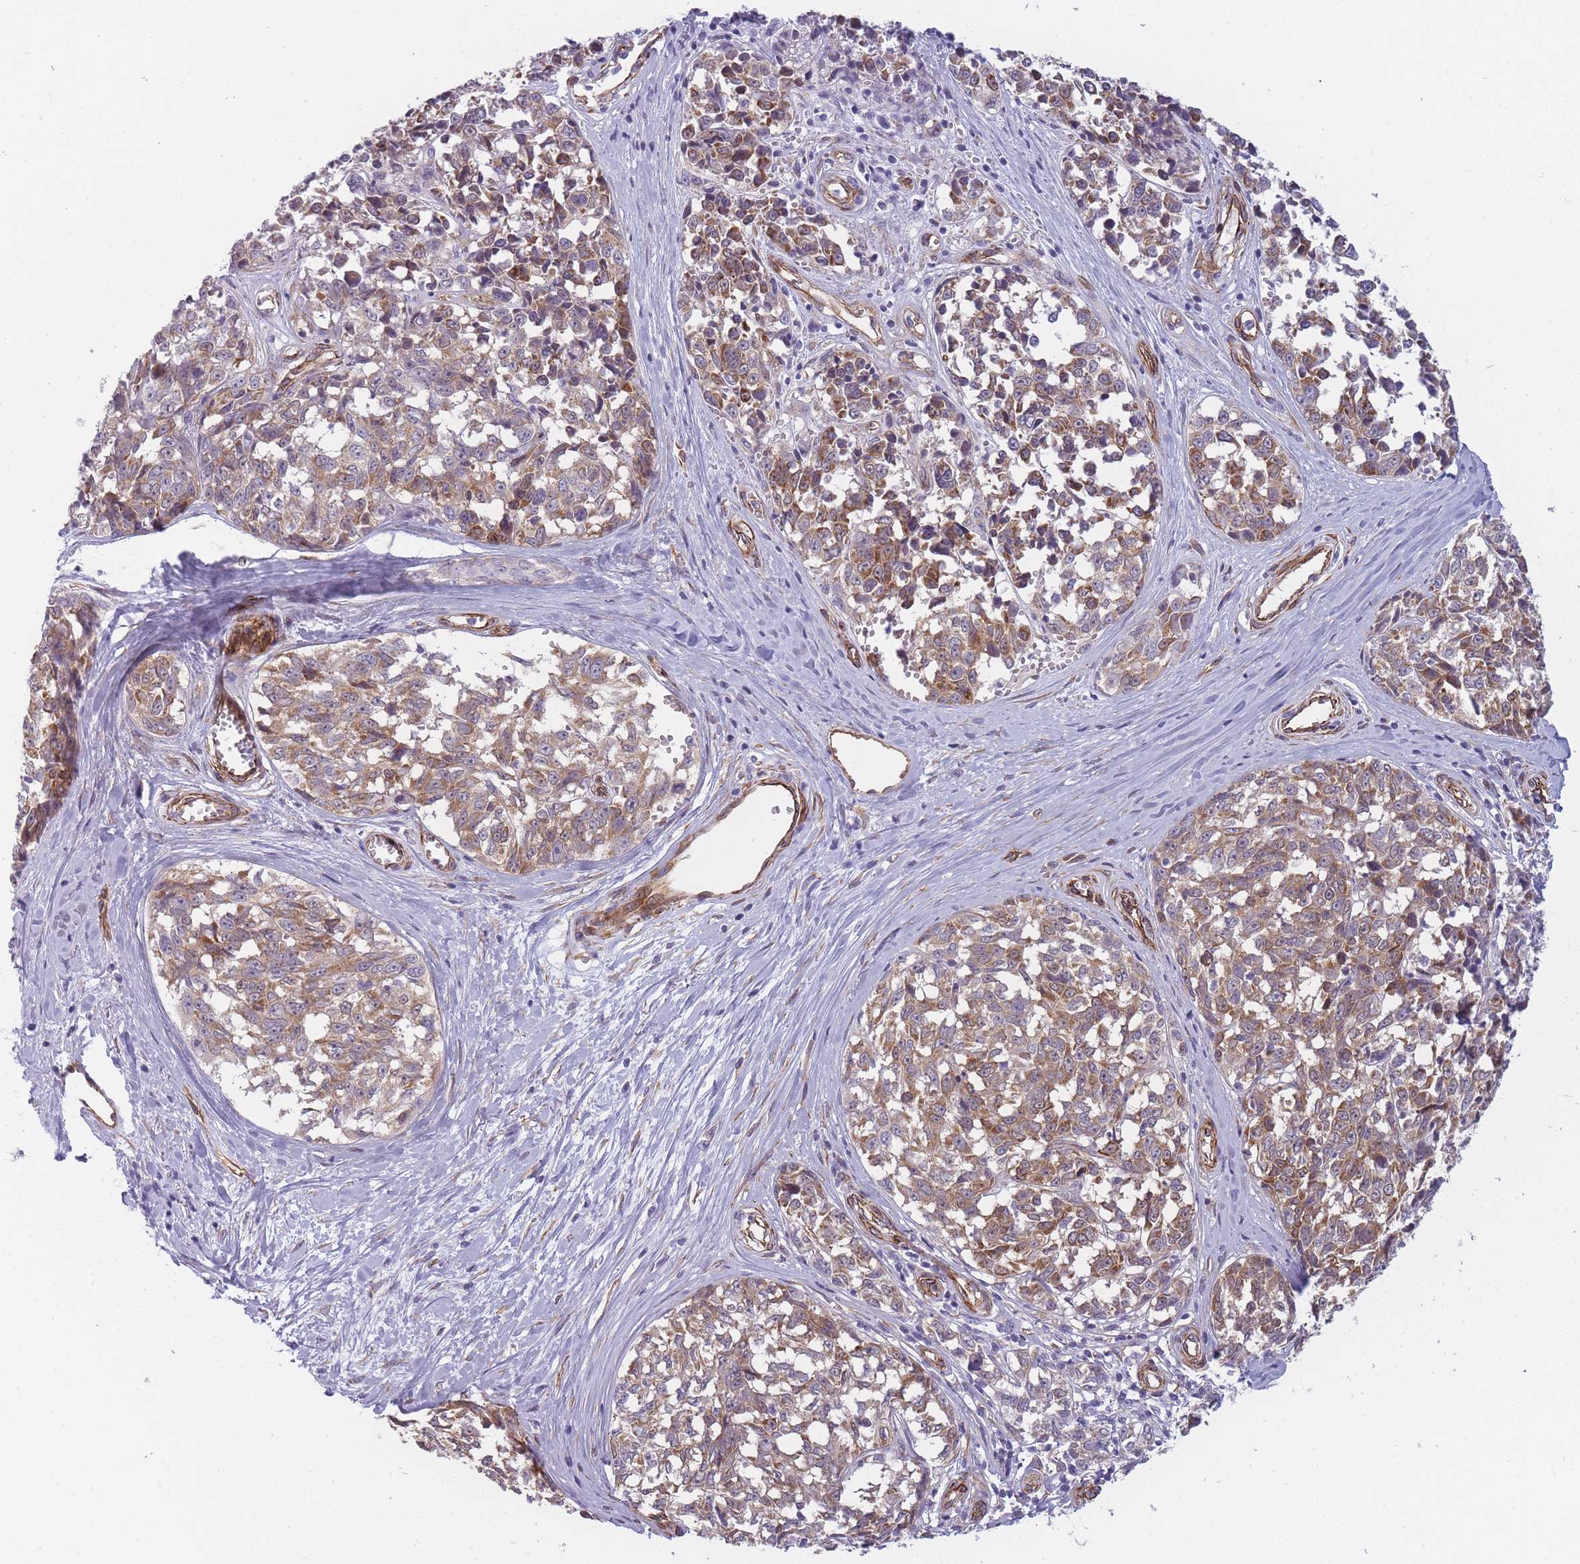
{"staining": {"intensity": "negative", "quantity": "none", "location": "none"}, "tissue": "melanoma", "cell_type": "Tumor cells", "image_type": "cancer", "snomed": [{"axis": "morphology", "description": "Normal tissue, NOS"}, {"axis": "morphology", "description": "Malignant melanoma, NOS"}, {"axis": "topography", "description": "Skin"}], "caption": "There is no significant expression in tumor cells of malignant melanoma.", "gene": "OR6B3", "patient": {"sex": "female", "age": 64}}